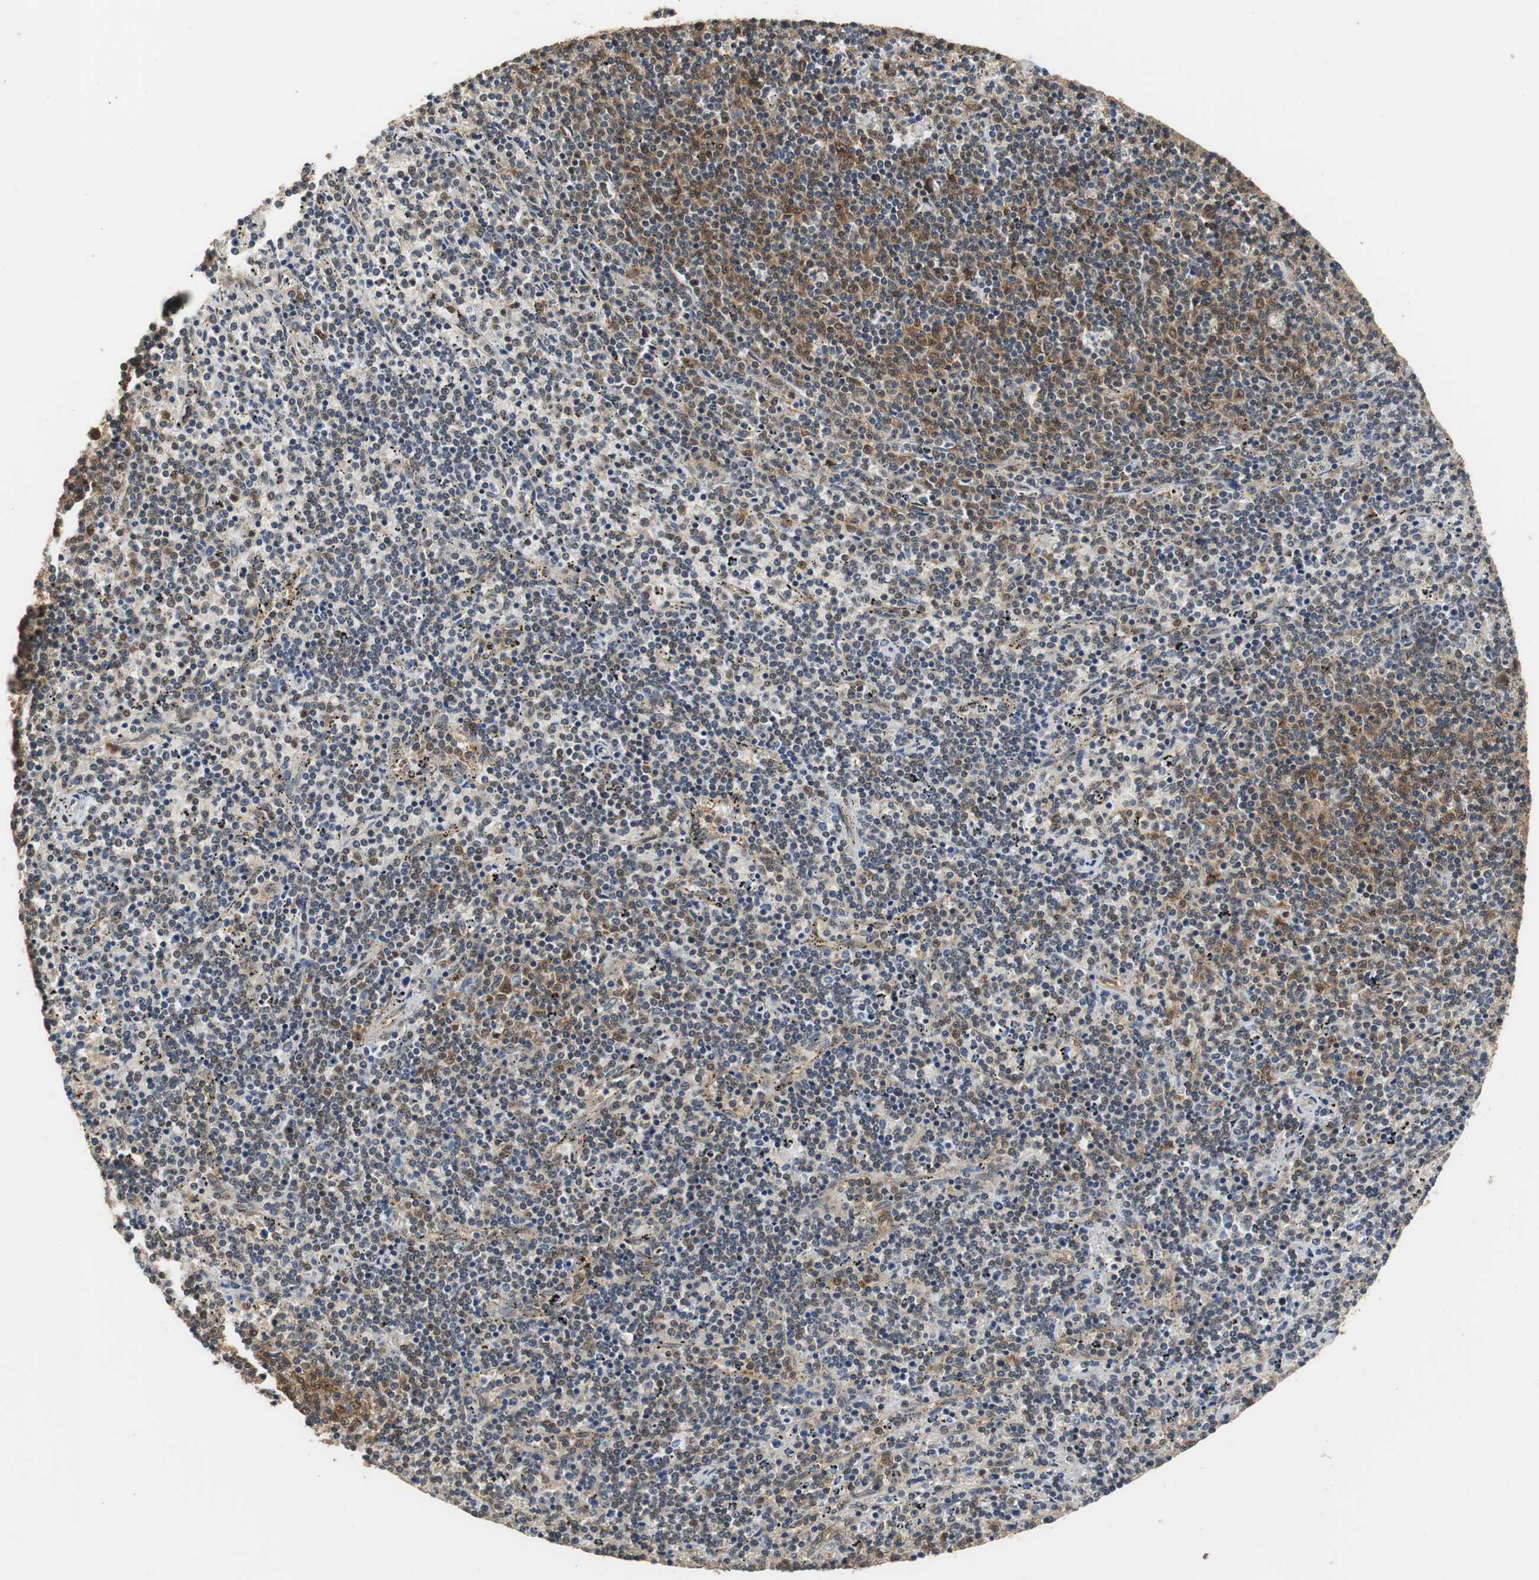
{"staining": {"intensity": "moderate", "quantity": "25%-75%", "location": "cytoplasmic/membranous,nuclear"}, "tissue": "lymphoma", "cell_type": "Tumor cells", "image_type": "cancer", "snomed": [{"axis": "morphology", "description": "Malignant lymphoma, non-Hodgkin's type, Low grade"}, {"axis": "topography", "description": "Spleen"}], "caption": "An image showing moderate cytoplasmic/membranous and nuclear positivity in about 25%-75% of tumor cells in malignant lymphoma, non-Hodgkin's type (low-grade), as visualized by brown immunohistochemical staining.", "gene": "UBQLN2", "patient": {"sex": "female", "age": 50}}